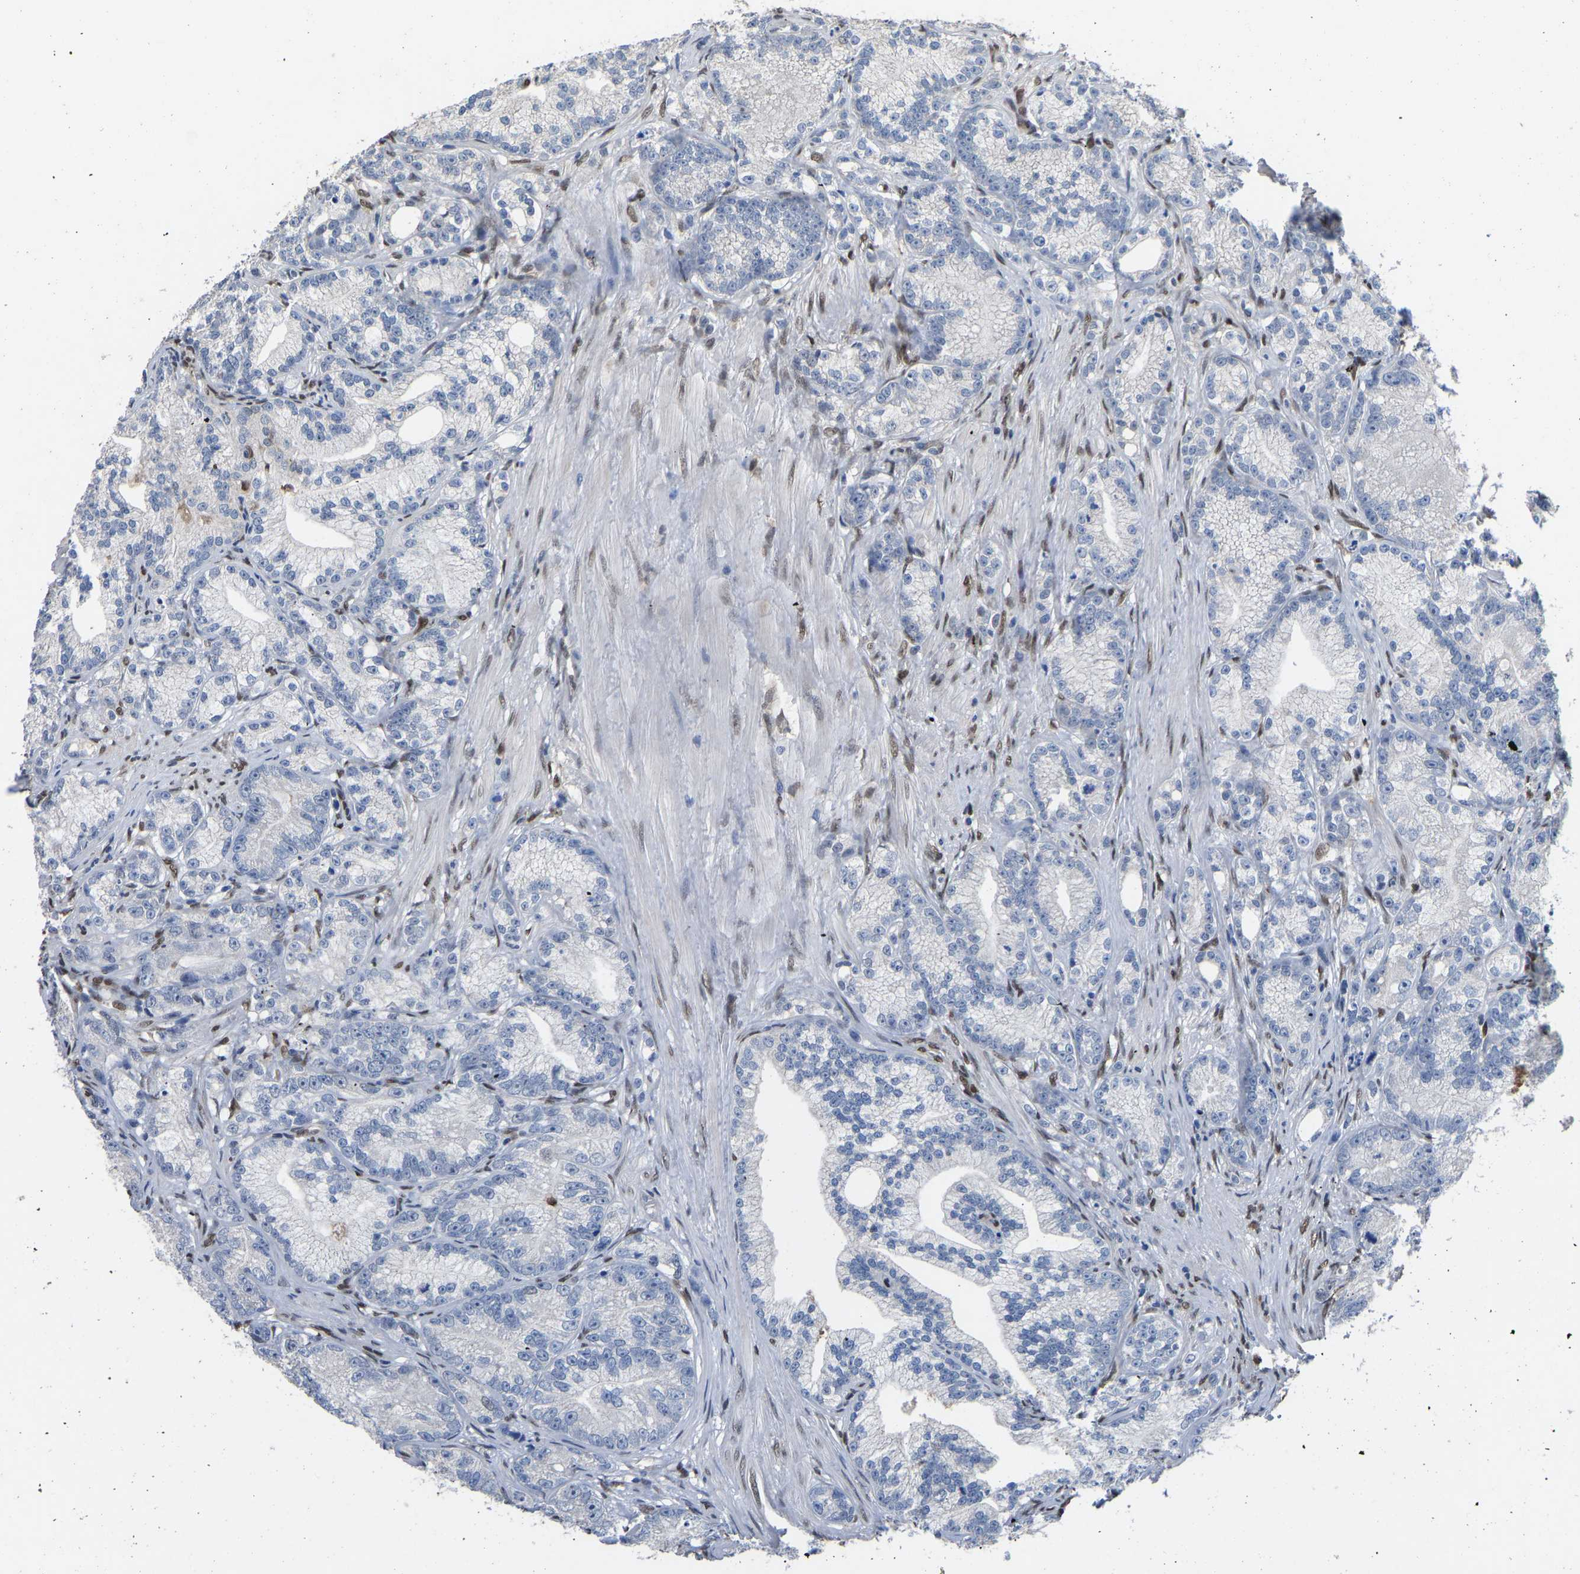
{"staining": {"intensity": "negative", "quantity": "none", "location": "none"}, "tissue": "prostate cancer", "cell_type": "Tumor cells", "image_type": "cancer", "snomed": [{"axis": "morphology", "description": "Adenocarcinoma, Low grade"}, {"axis": "topography", "description": "Prostate"}], "caption": "Immunohistochemistry (IHC) of low-grade adenocarcinoma (prostate) demonstrates no positivity in tumor cells.", "gene": "QKI", "patient": {"sex": "male", "age": 89}}